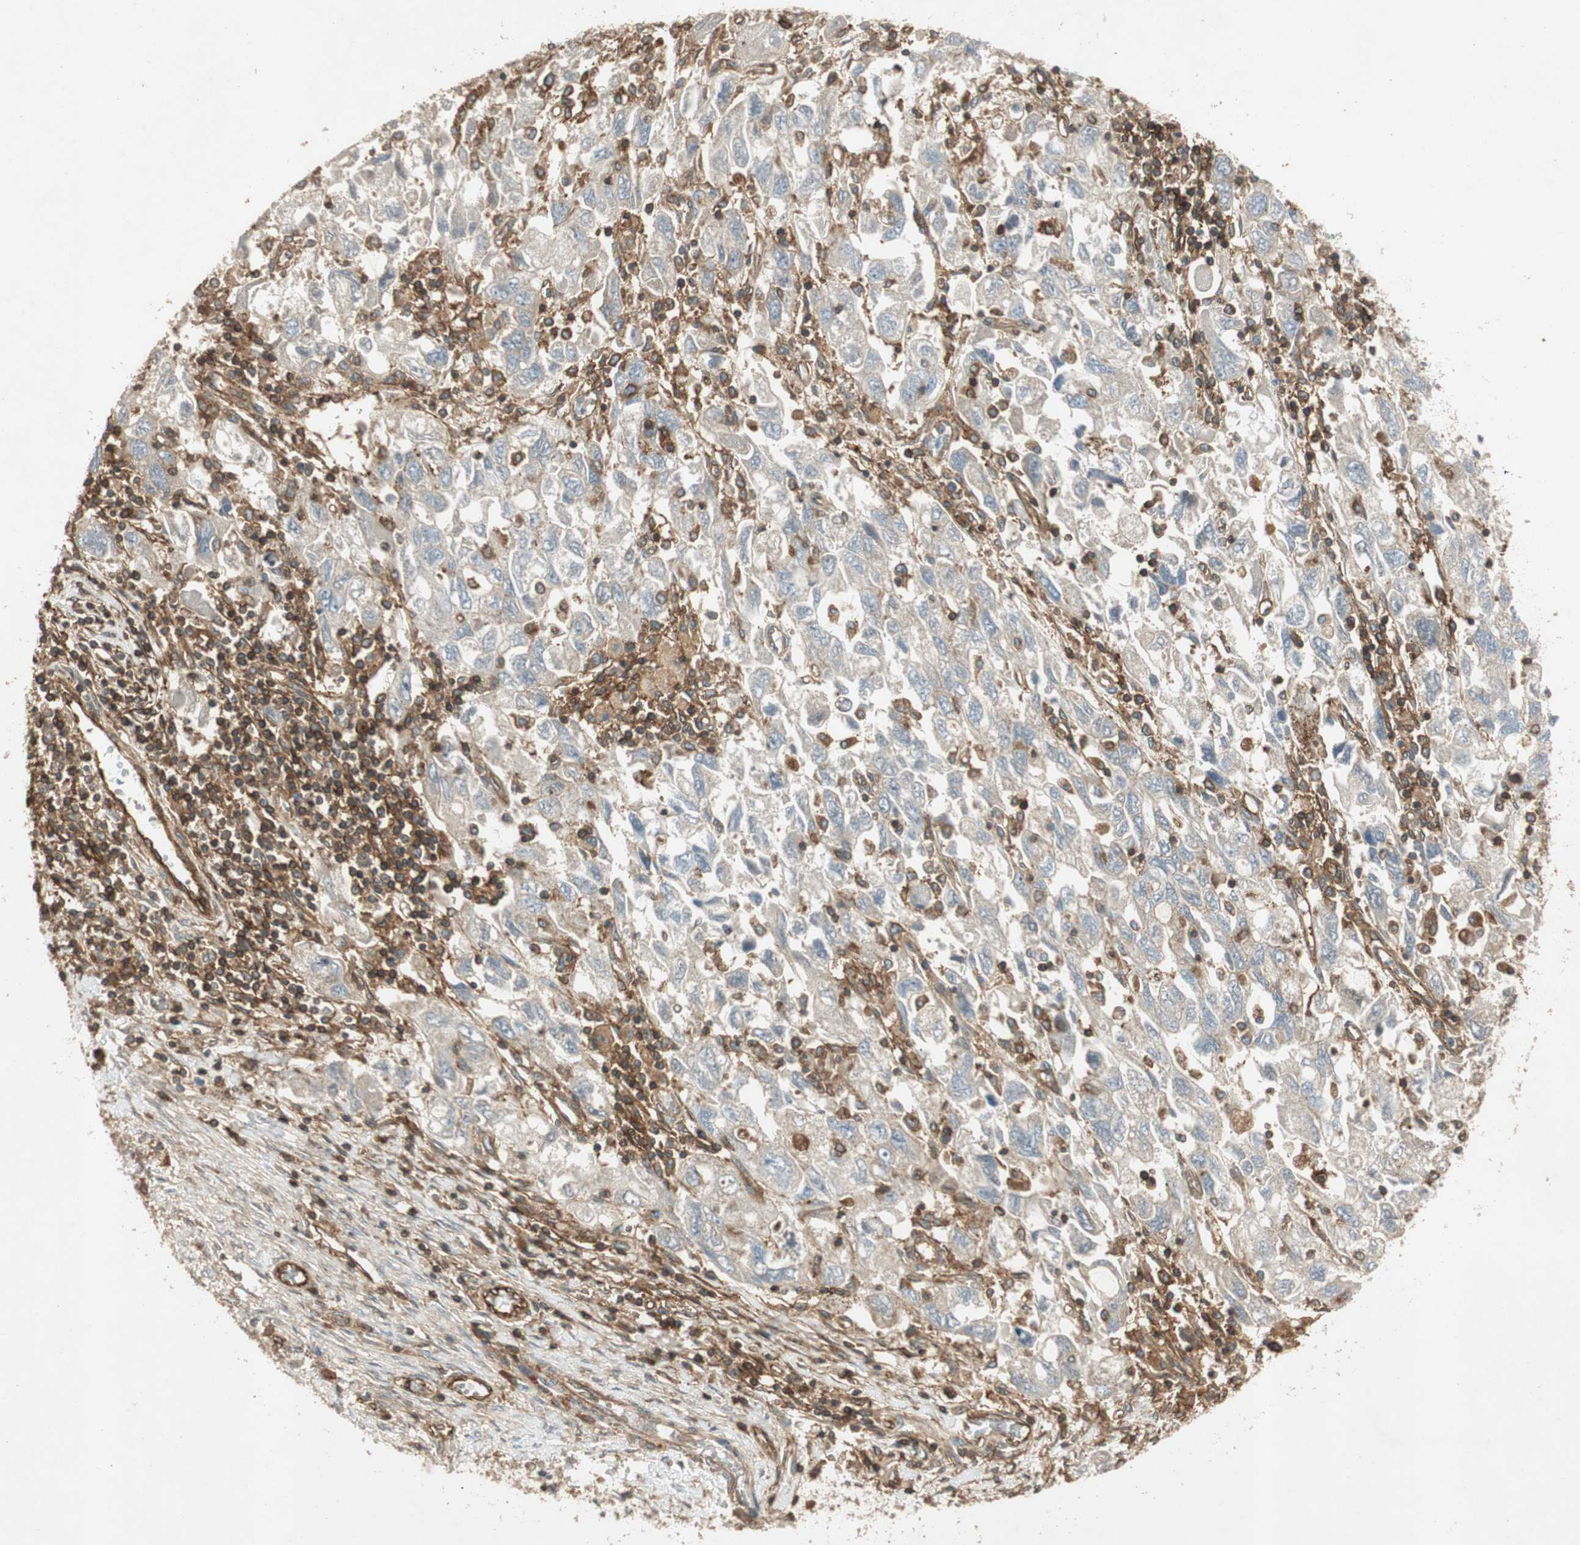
{"staining": {"intensity": "weak", "quantity": "25%-75%", "location": "cytoplasmic/membranous"}, "tissue": "ovarian cancer", "cell_type": "Tumor cells", "image_type": "cancer", "snomed": [{"axis": "morphology", "description": "Carcinoma, NOS"}, {"axis": "morphology", "description": "Cystadenocarcinoma, serous, NOS"}, {"axis": "topography", "description": "Ovary"}], "caption": "Immunohistochemical staining of human serous cystadenocarcinoma (ovarian) exhibits low levels of weak cytoplasmic/membranous protein staining in approximately 25%-75% of tumor cells.", "gene": "BTN3A3", "patient": {"sex": "female", "age": 69}}